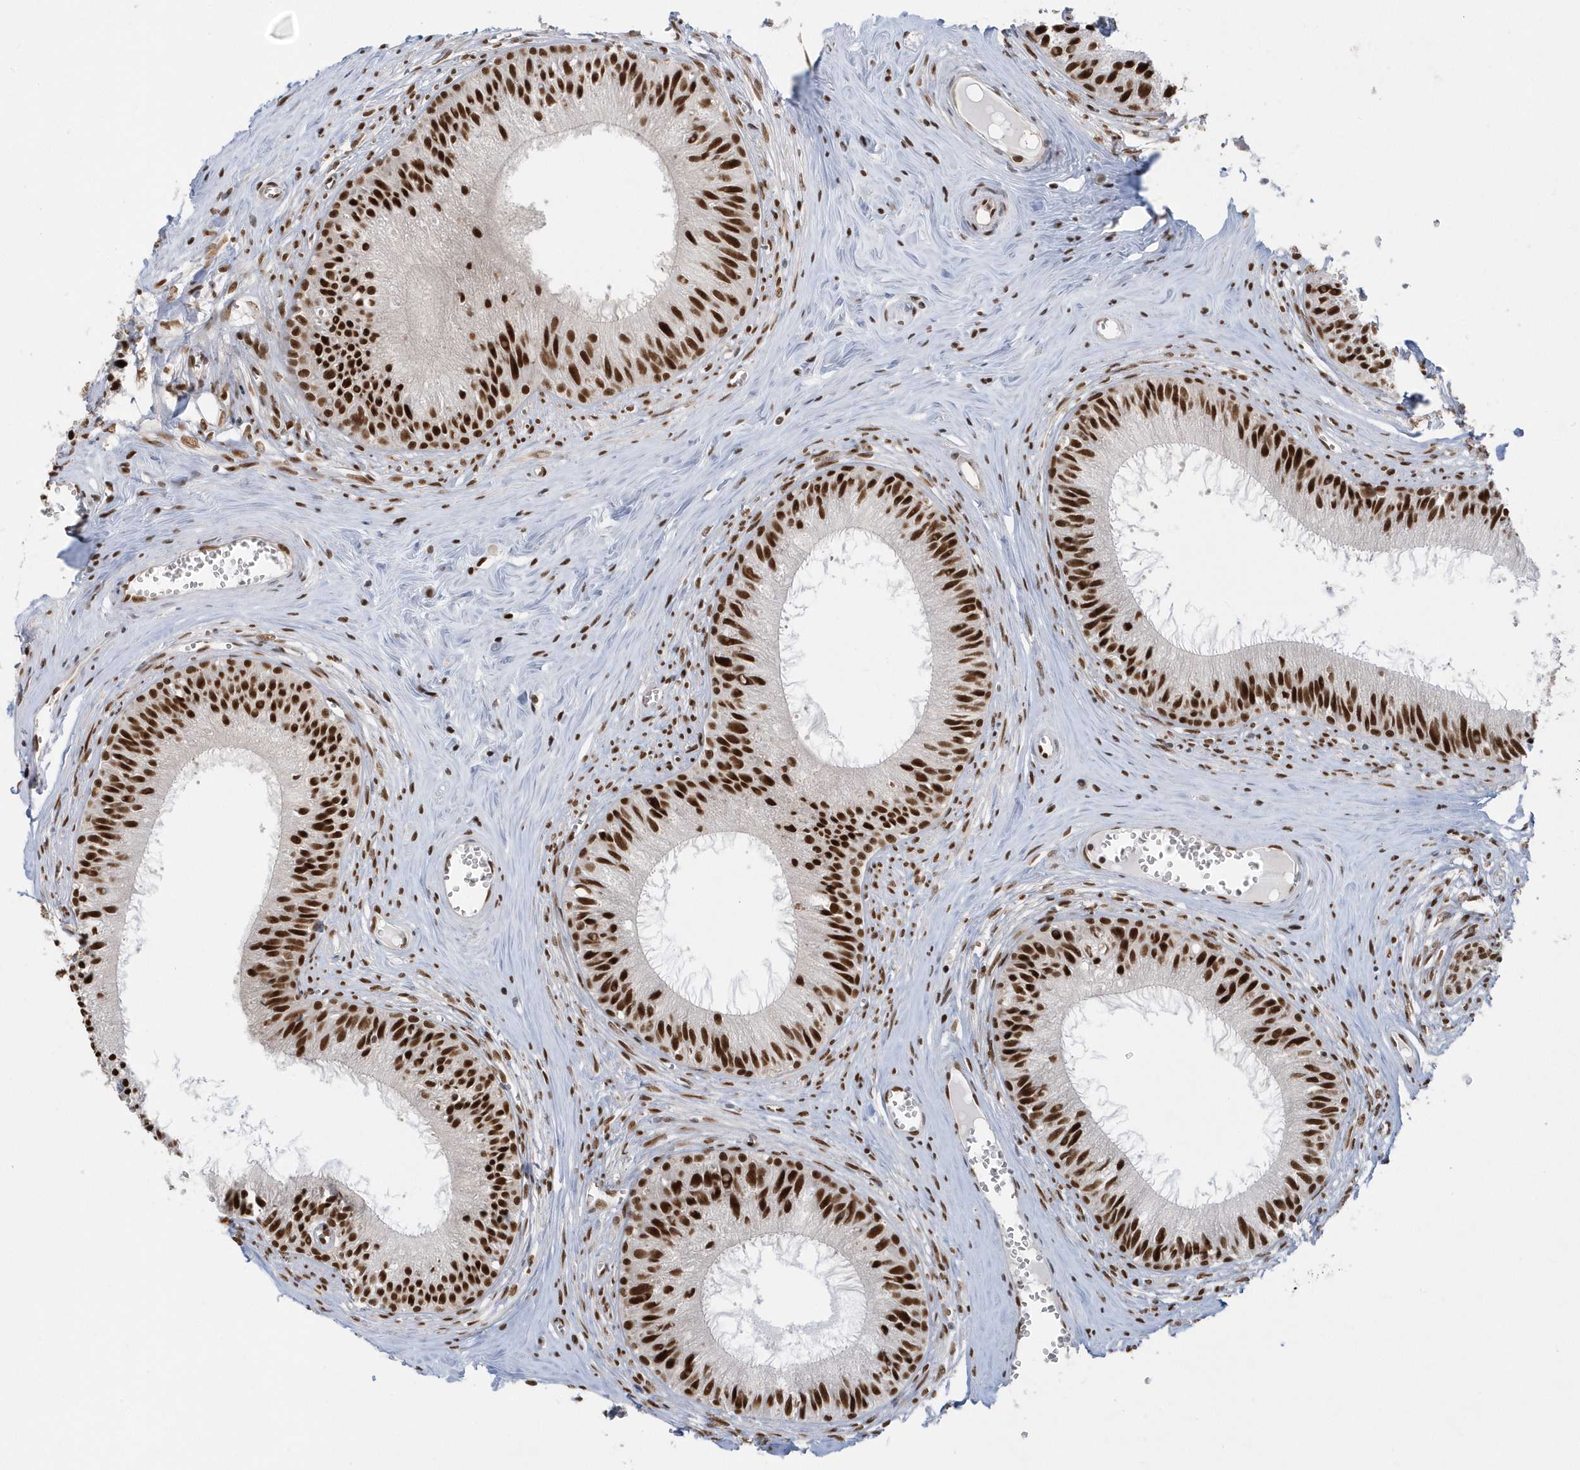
{"staining": {"intensity": "strong", "quantity": ">75%", "location": "nuclear"}, "tissue": "epididymis", "cell_type": "Glandular cells", "image_type": "normal", "snomed": [{"axis": "morphology", "description": "Normal tissue, NOS"}, {"axis": "topography", "description": "Epididymis"}], "caption": "A histopathology image of human epididymis stained for a protein exhibits strong nuclear brown staining in glandular cells. (brown staining indicates protein expression, while blue staining denotes nuclei).", "gene": "SEPHS1", "patient": {"sex": "male", "age": 36}}